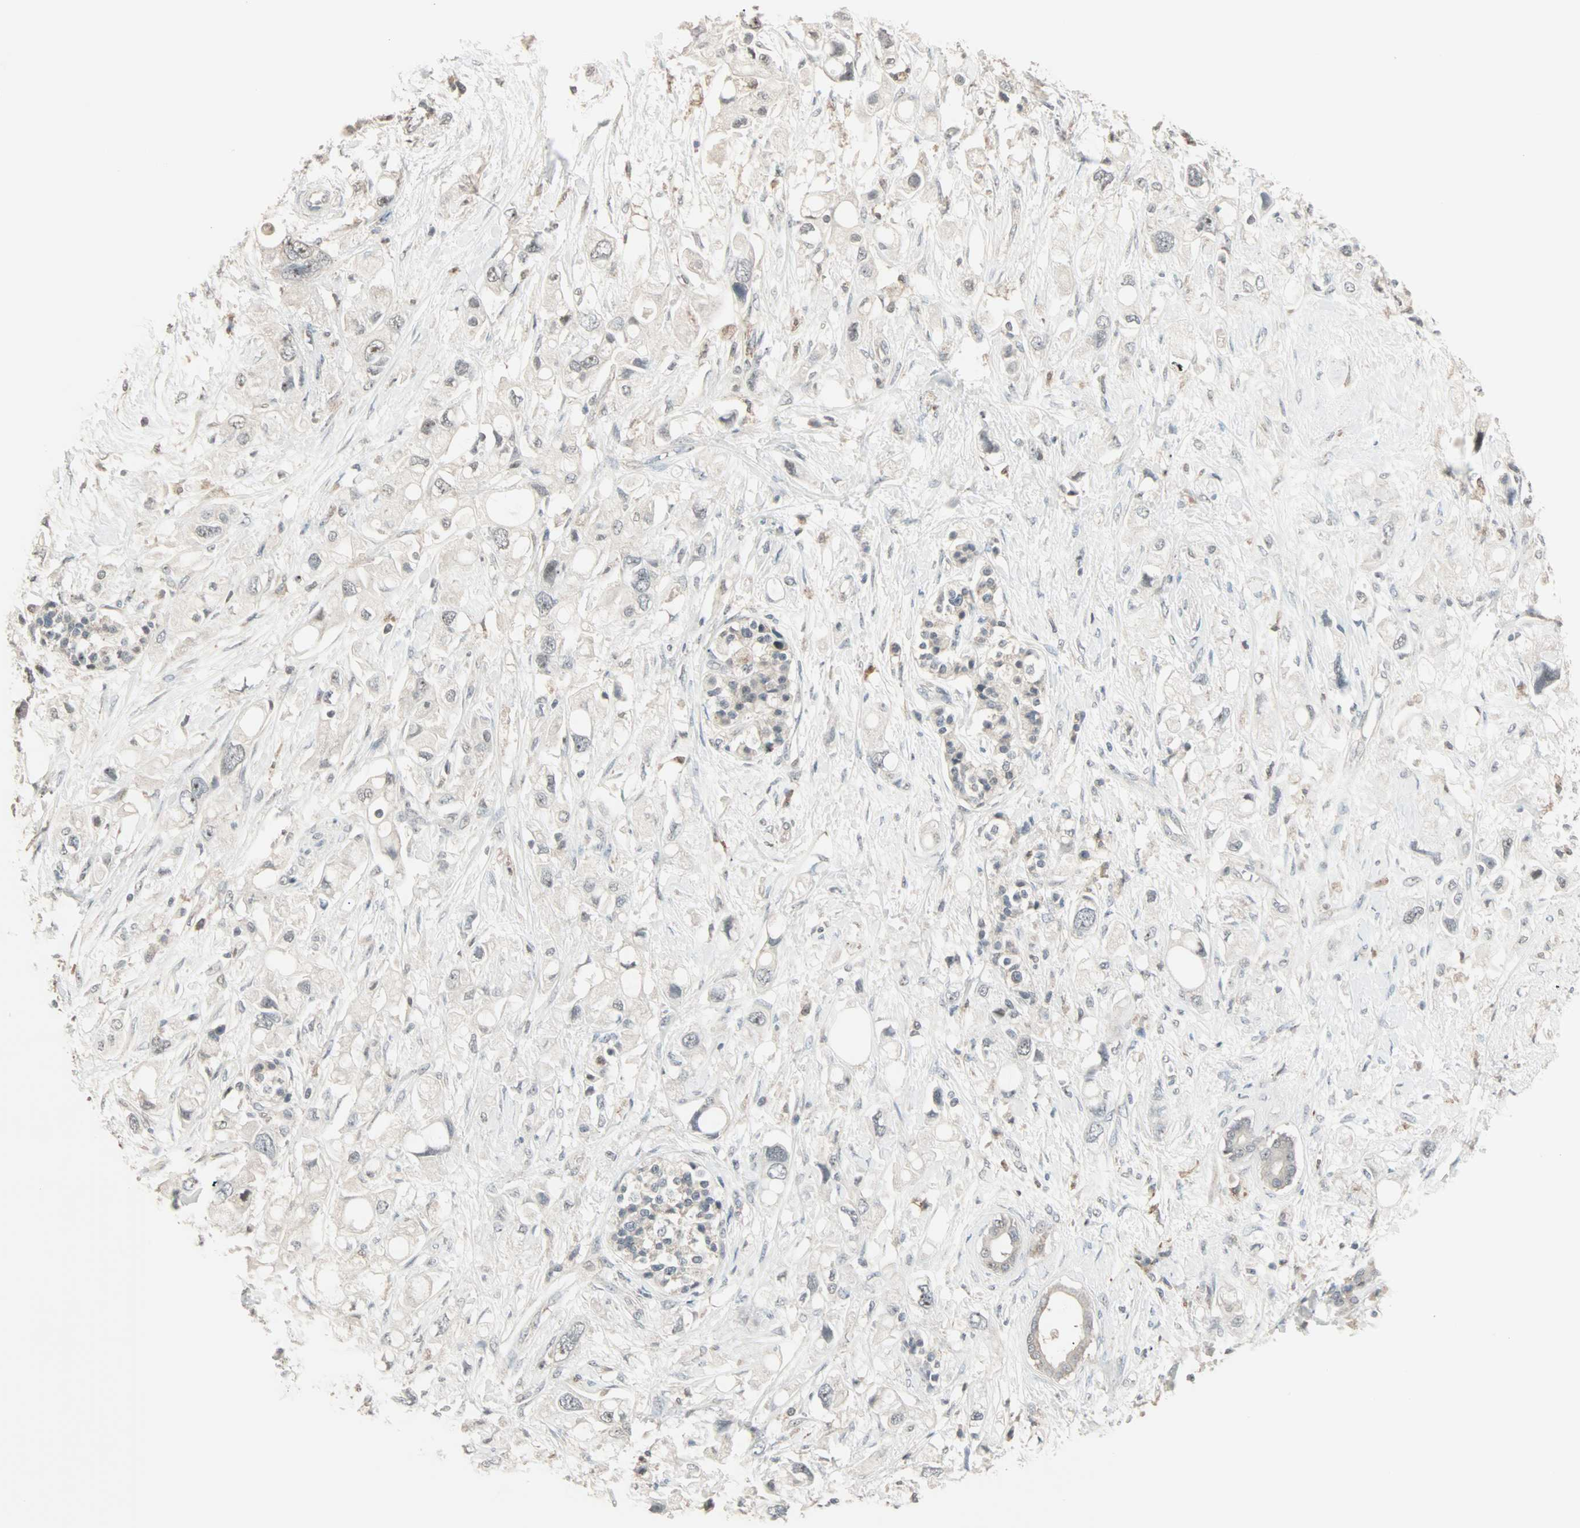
{"staining": {"intensity": "weak", "quantity": "<25%", "location": "cytoplasmic/membranous,nuclear"}, "tissue": "pancreatic cancer", "cell_type": "Tumor cells", "image_type": "cancer", "snomed": [{"axis": "morphology", "description": "Adenocarcinoma, NOS"}, {"axis": "topography", "description": "Pancreas"}], "caption": "Immunohistochemistry of pancreatic cancer demonstrates no expression in tumor cells.", "gene": "KDM4A", "patient": {"sex": "female", "age": 56}}